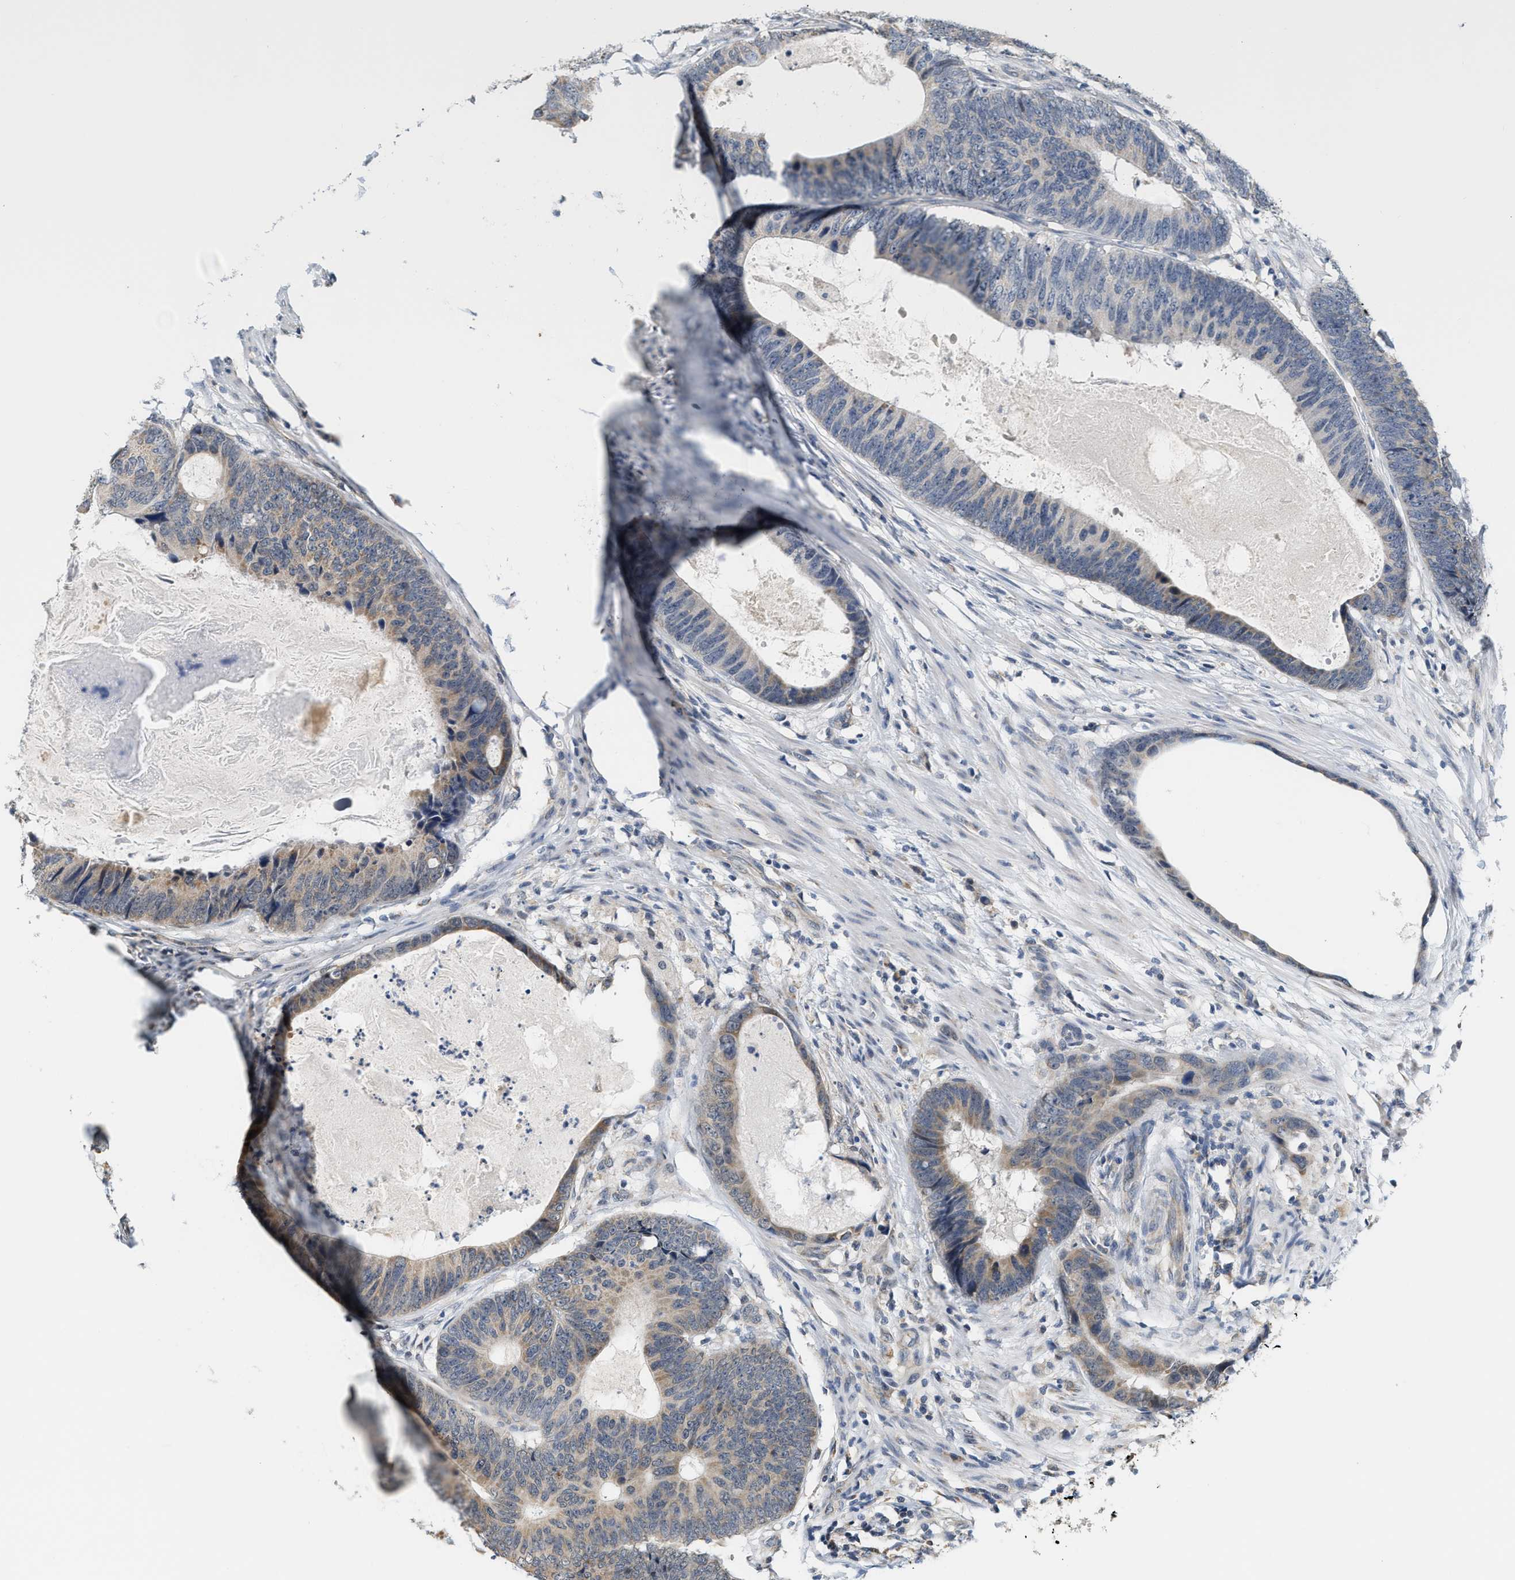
{"staining": {"intensity": "moderate", "quantity": "25%-75%", "location": "cytoplasmic/membranous"}, "tissue": "colorectal cancer", "cell_type": "Tumor cells", "image_type": "cancer", "snomed": [{"axis": "morphology", "description": "Adenocarcinoma, NOS"}, {"axis": "topography", "description": "Colon"}], "caption": "This is an image of IHC staining of colorectal cancer (adenocarcinoma), which shows moderate positivity in the cytoplasmic/membranous of tumor cells.", "gene": "GIGYF1", "patient": {"sex": "male", "age": 56}}